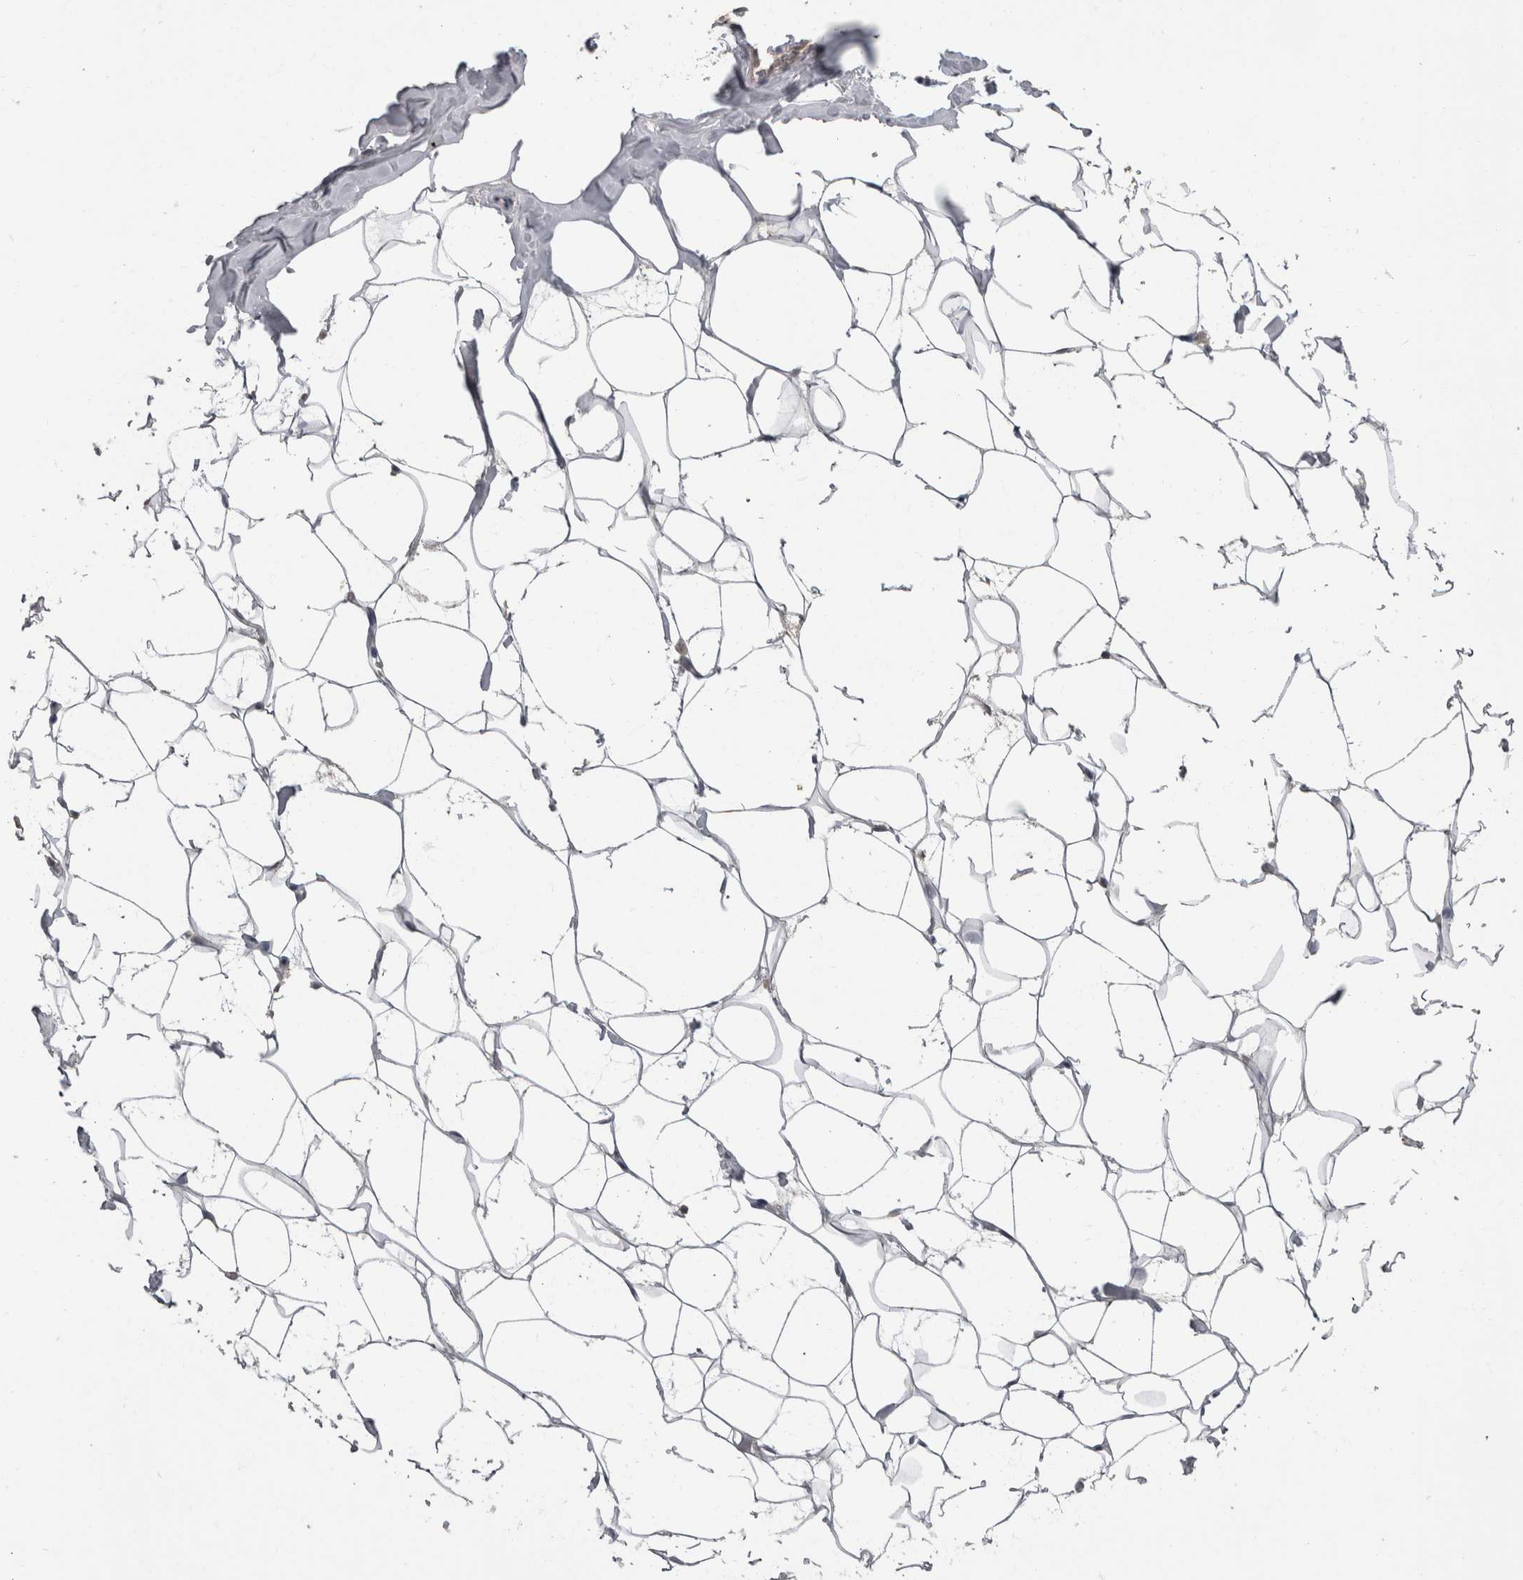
{"staining": {"intensity": "negative", "quantity": "none", "location": "none"}, "tissue": "adipose tissue", "cell_type": "Adipocytes", "image_type": "normal", "snomed": [{"axis": "morphology", "description": "Normal tissue, NOS"}, {"axis": "morphology", "description": "Fibrosis, NOS"}, {"axis": "topography", "description": "Breast"}, {"axis": "topography", "description": "Adipose tissue"}], "caption": "Immunohistochemistry micrograph of unremarkable human adipose tissue stained for a protein (brown), which demonstrates no staining in adipocytes. (DAB (3,3'-diaminobenzidine) immunohistochemistry visualized using brightfield microscopy, high magnification).", "gene": "NAAA", "patient": {"sex": "female", "age": 39}}